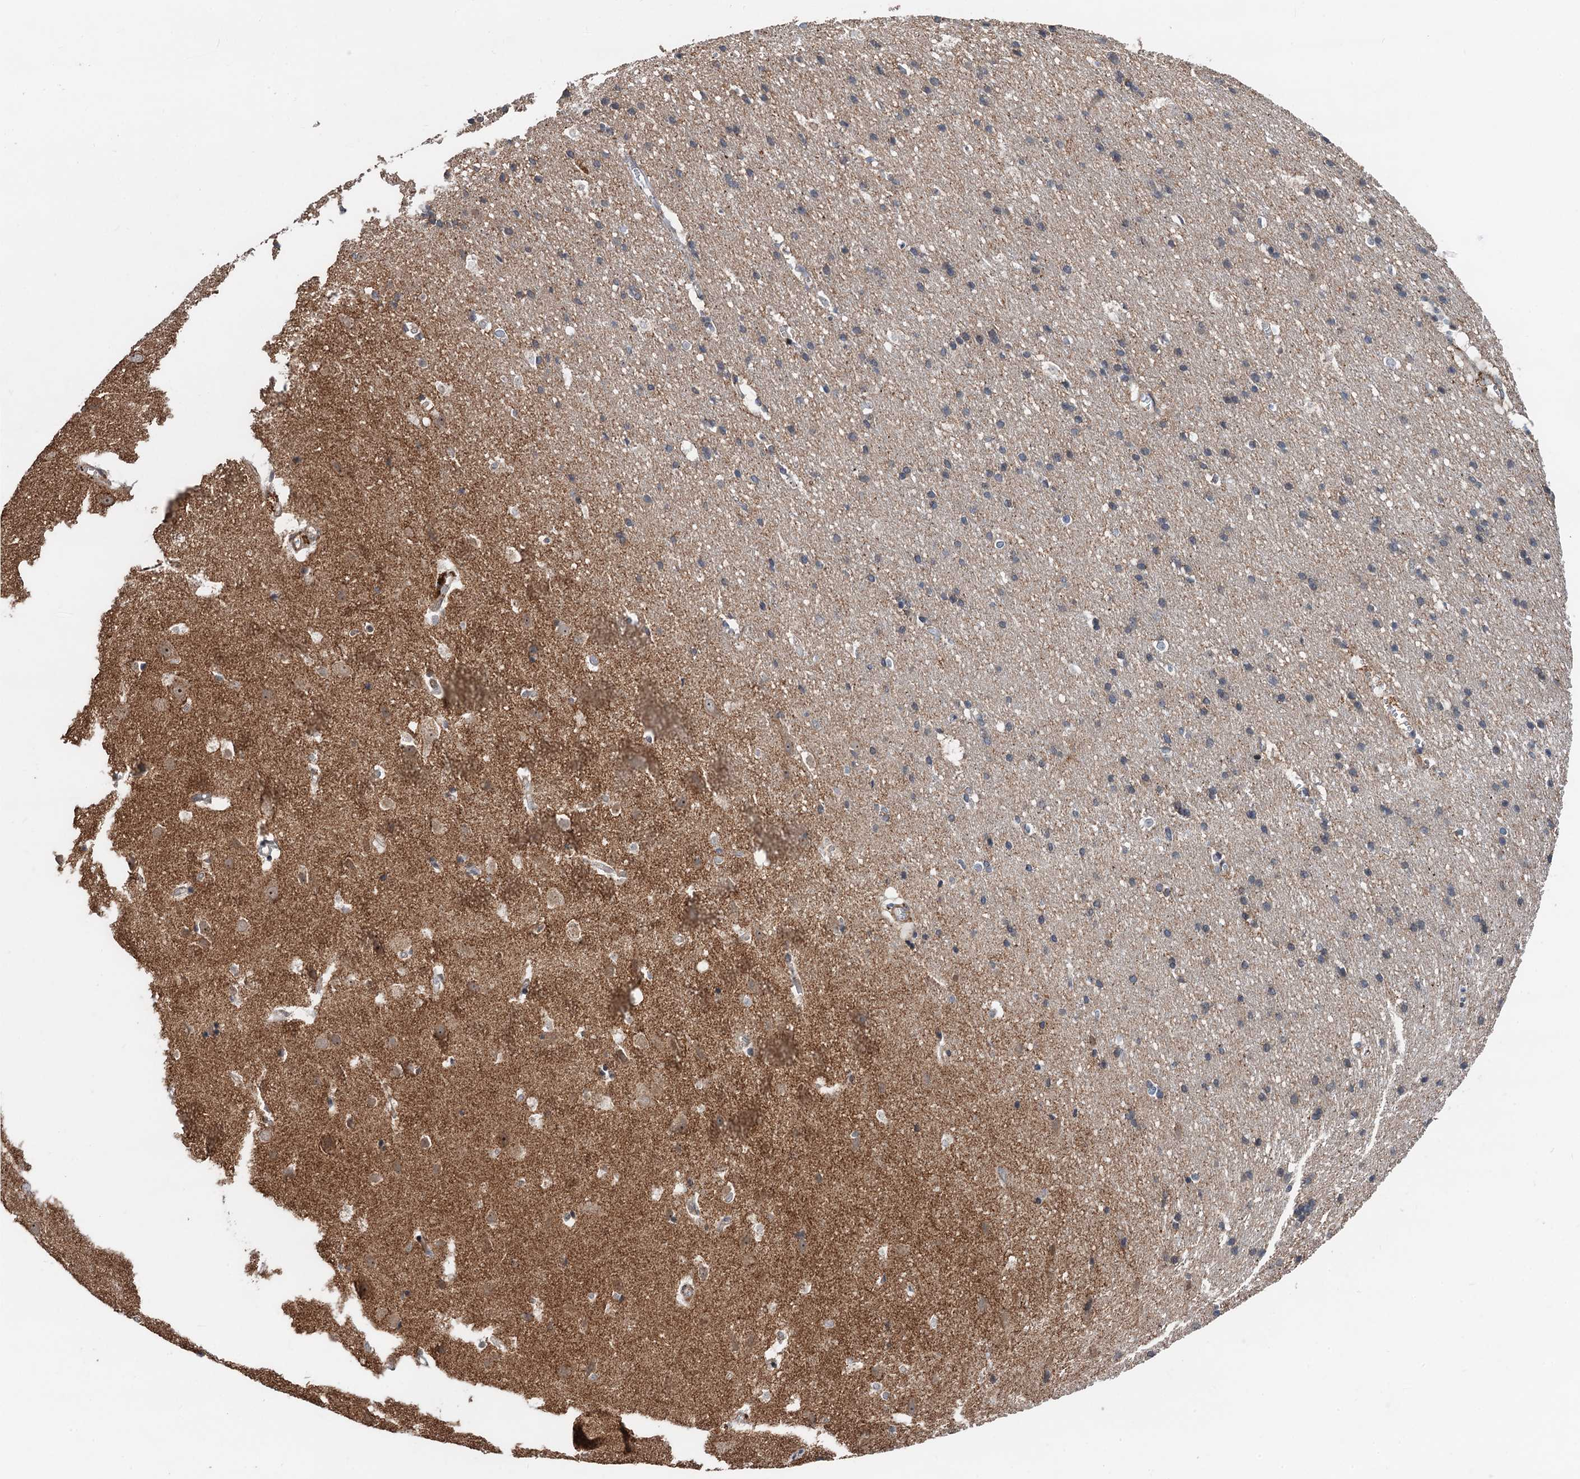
{"staining": {"intensity": "weak", "quantity": "25%-75%", "location": "cytoplasmic/membranous"}, "tissue": "cerebral cortex", "cell_type": "Endothelial cells", "image_type": "normal", "snomed": [{"axis": "morphology", "description": "Normal tissue, NOS"}, {"axis": "topography", "description": "Cerebral cortex"}], "caption": "Immunohistochemical staining of benign human cerebral cortex shows low levels of weak cytoplasmic/membranous staining in approximately 25%-75% of endothelial cells.", "gene": "TMA16", "patient": {"sex": "male", "age": 54}}